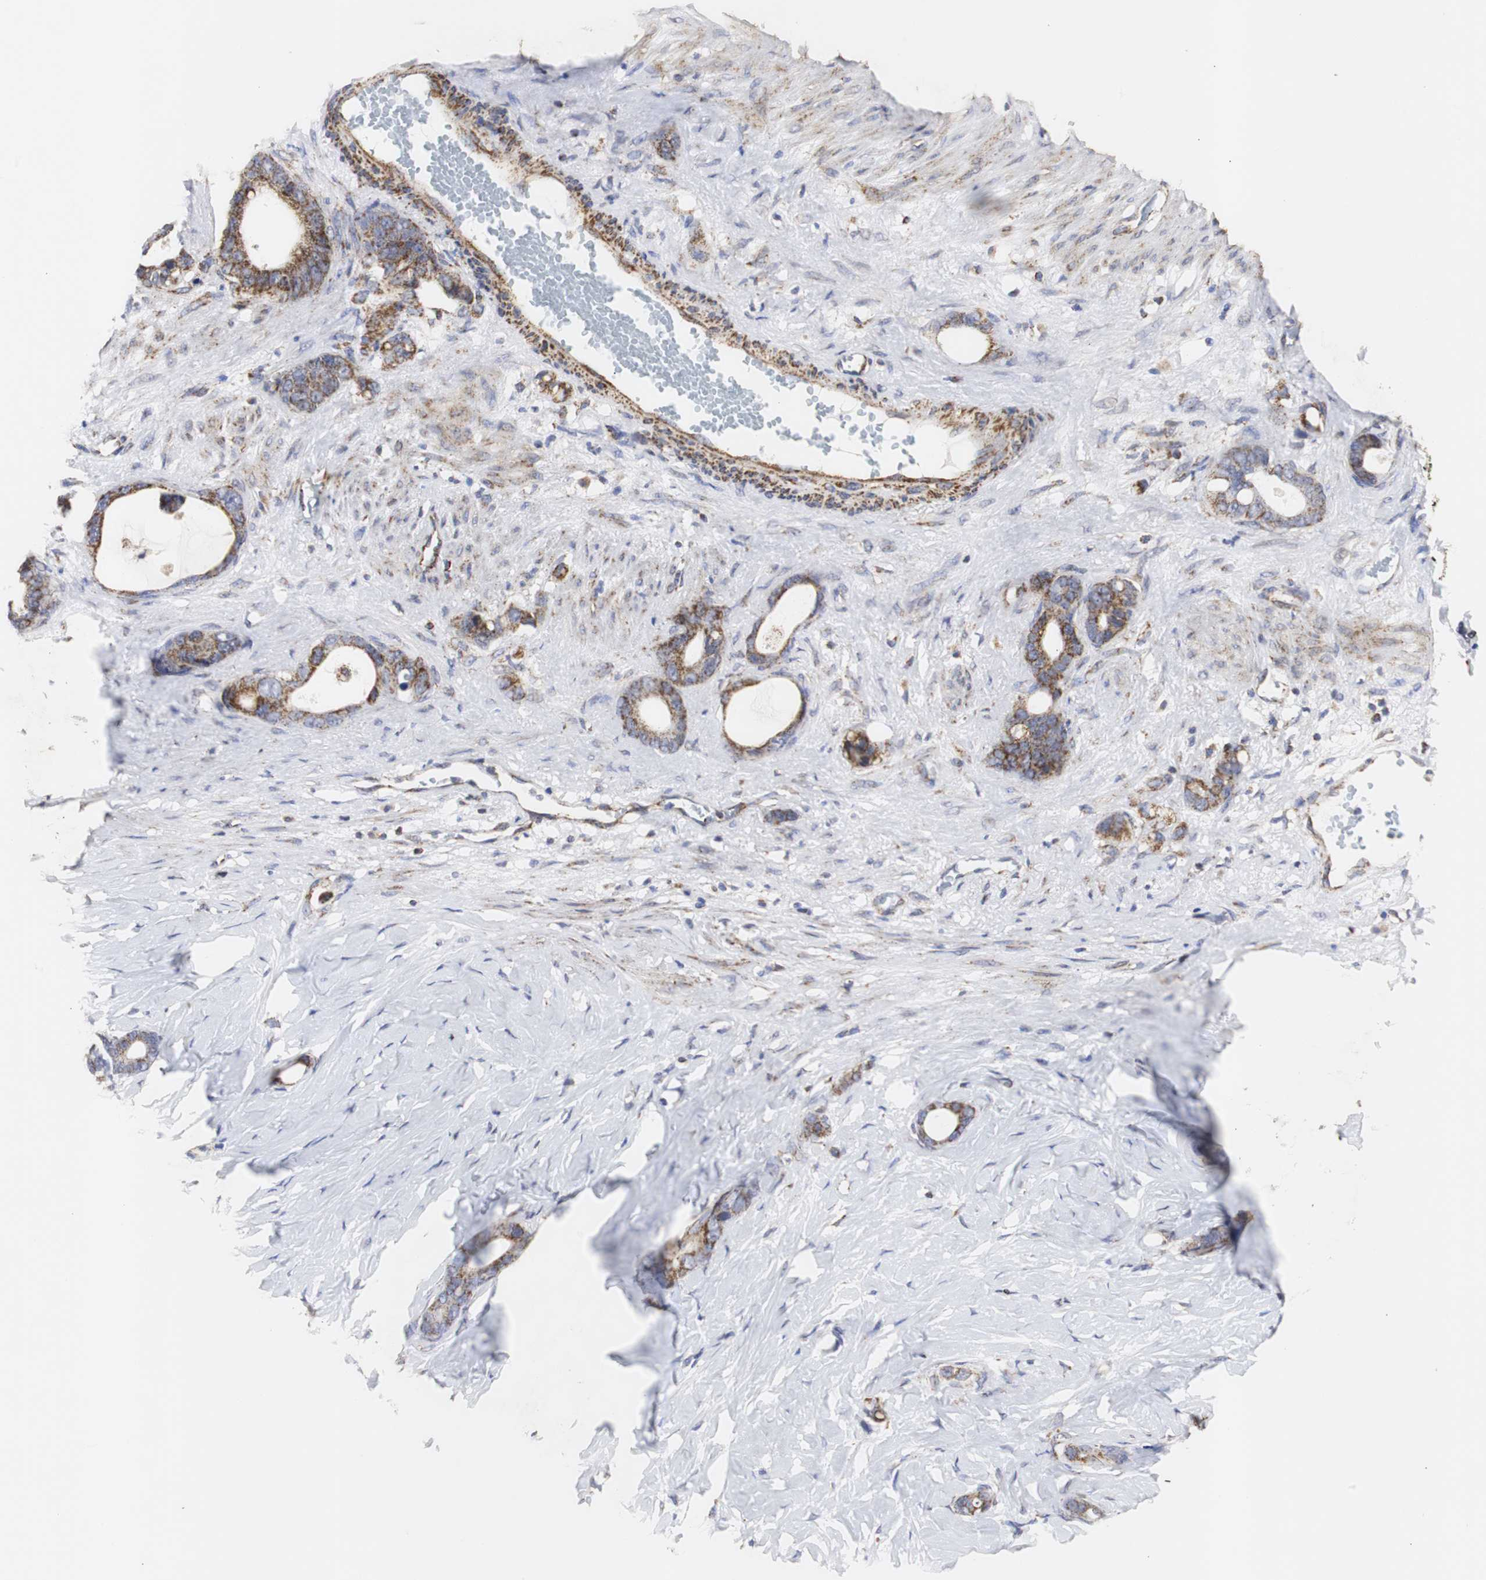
{"staining": {"intensity": "strong", "quantity": ">75%", "location": "cytoplasmic/membranous"}, "tissue": "stomach cancer", "cell_type": "Tumor cells", "image_type": "cancer", "snomed": [{"axis": "morphology", "description": "Adenocarcinoma, NOS"}, {"axis": "topography", "description": "Stomach"}], "caption": "The immunohistochemical stain shows strong cytoplasmic/membranous positivity in tumor cells of stomach cancer tissue.", "gene": "HSD17B10", "patient": {"sex": "female", "age": 75}}